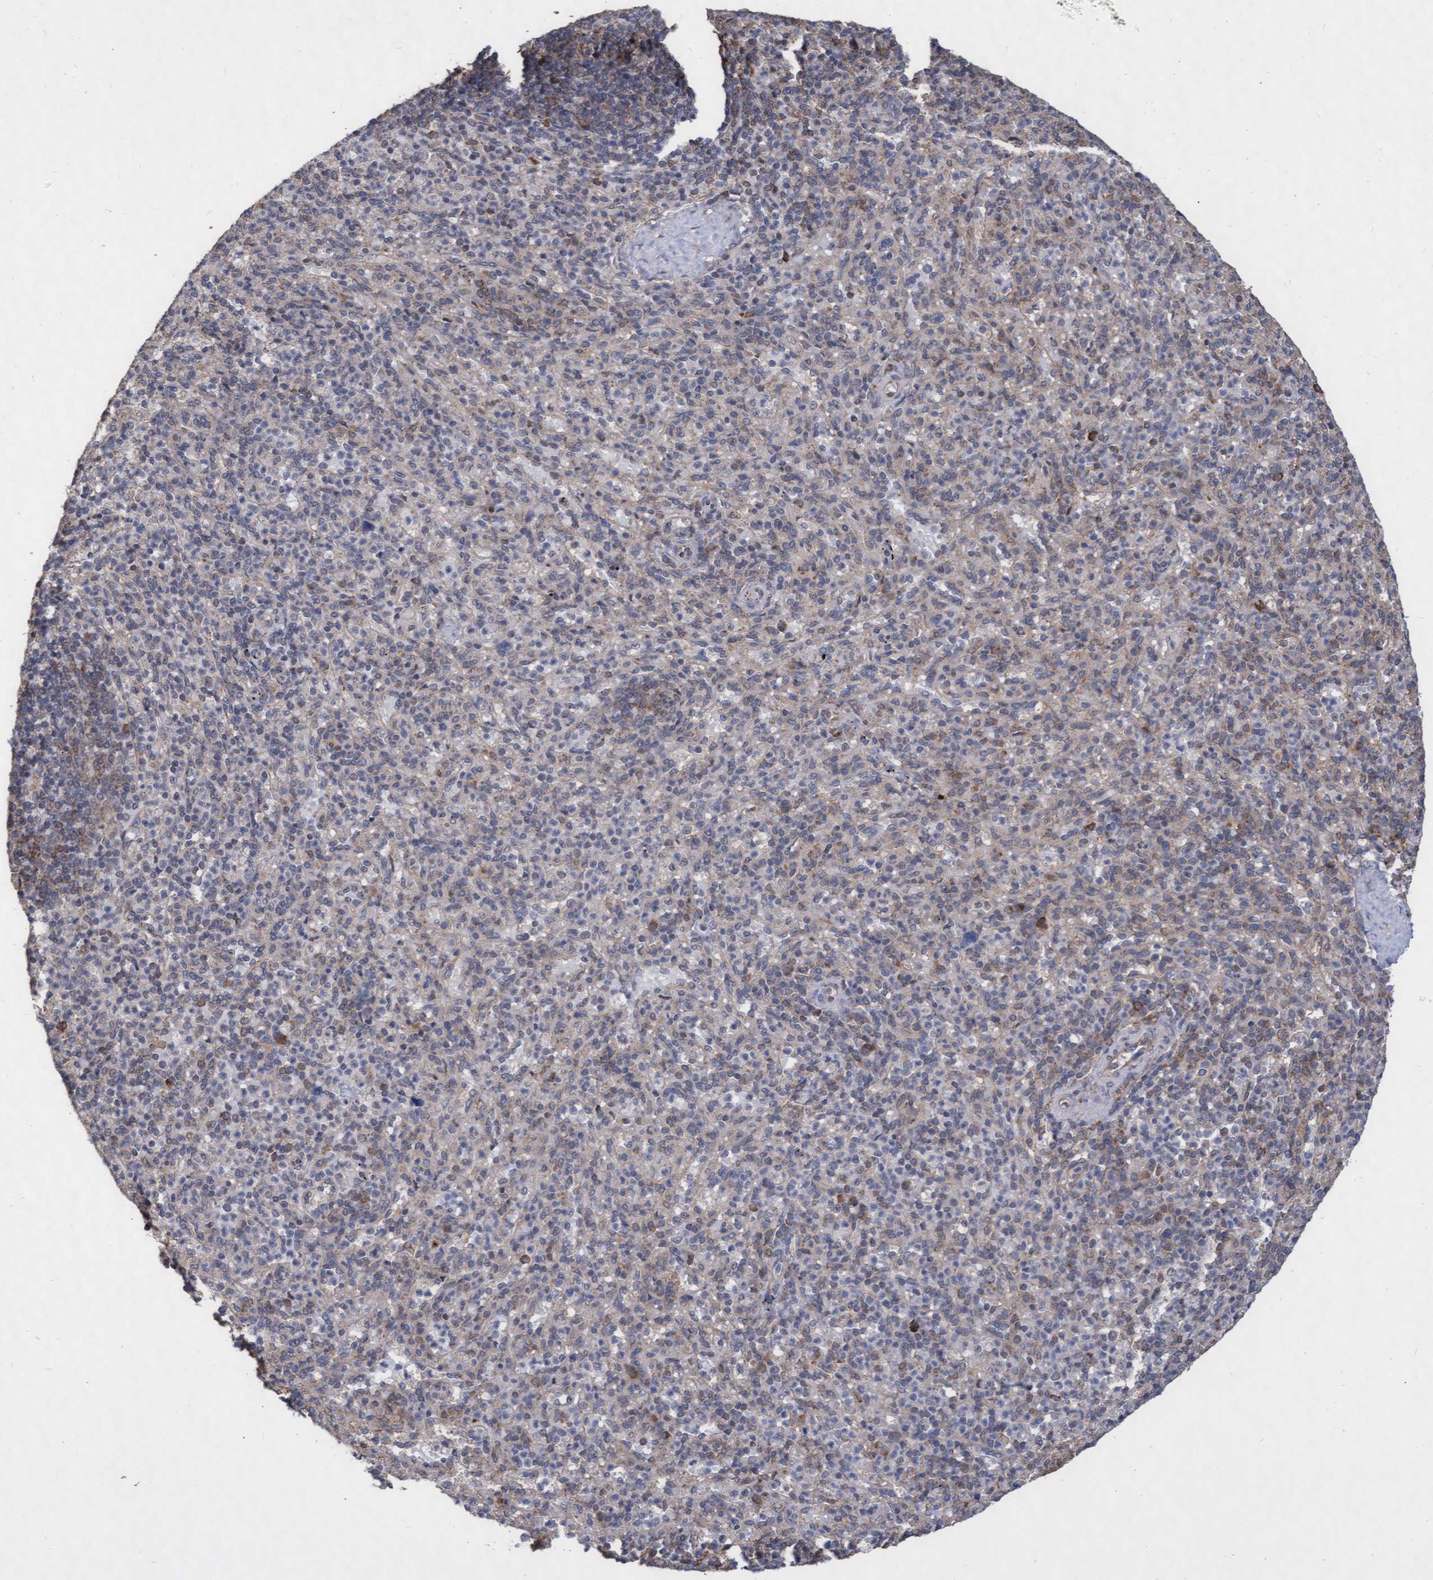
{"staining": {"intensity": "weak", "quantity": "<25%", "location": "cytoplasmic/membranous"}, "tissue": "spleen", "cell_type": "Cells in red pulp", "image_type": "normal", "snomed": [{"axis": "morphology", "description": "Normal tissue, NOS"}, {"axis": "topography", "description": "Spleen"}], "caption": "Immunohistochemistry histopathology image of unremarkable spleen: spleen stained with DAB (3,3'-diaminobenzidine) demonstrates no significant protein staining in cells in red pulp.", "gene": "ABCF2", "patient": {"sex": "male", "age": 36}}